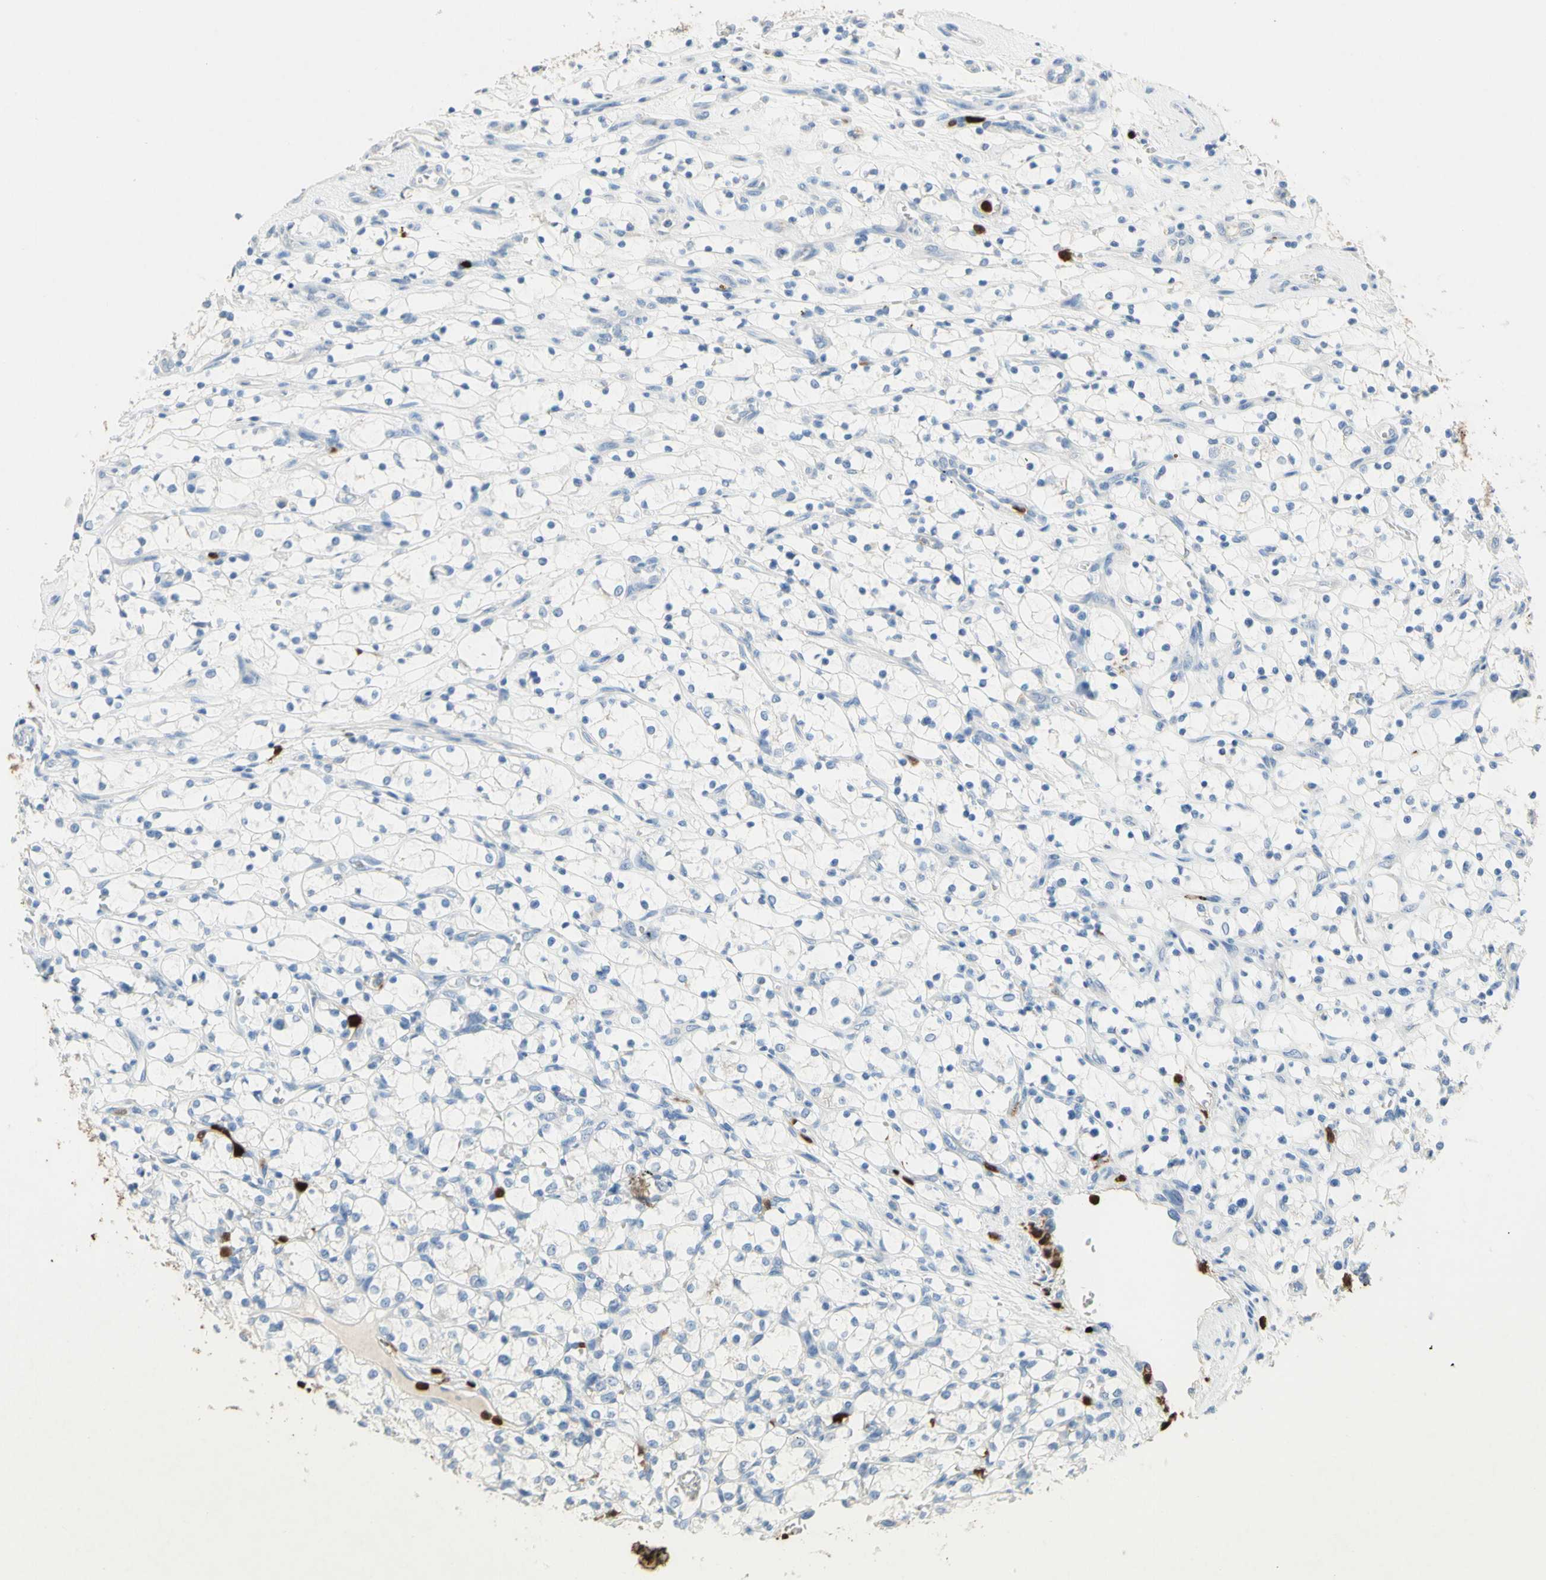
{"staining": {"intensity": "negative", "quantity": "none", "location": "none"}, "tissue": "renal cancer", "cell_type": "Tumor cells", "image_type": "cancer", "snomed": [{"axis": "morphology", "description": "Adenocarcinoma, NOS"}, {"axis": "topography", "description": "Kidney"}], "caption": "The histopathology image exhibits no significant staining in tumor cells of renal adenocarcinoma.", "gene": "NFKBIZ", "patient": {"sex": "female", "age": 69}}